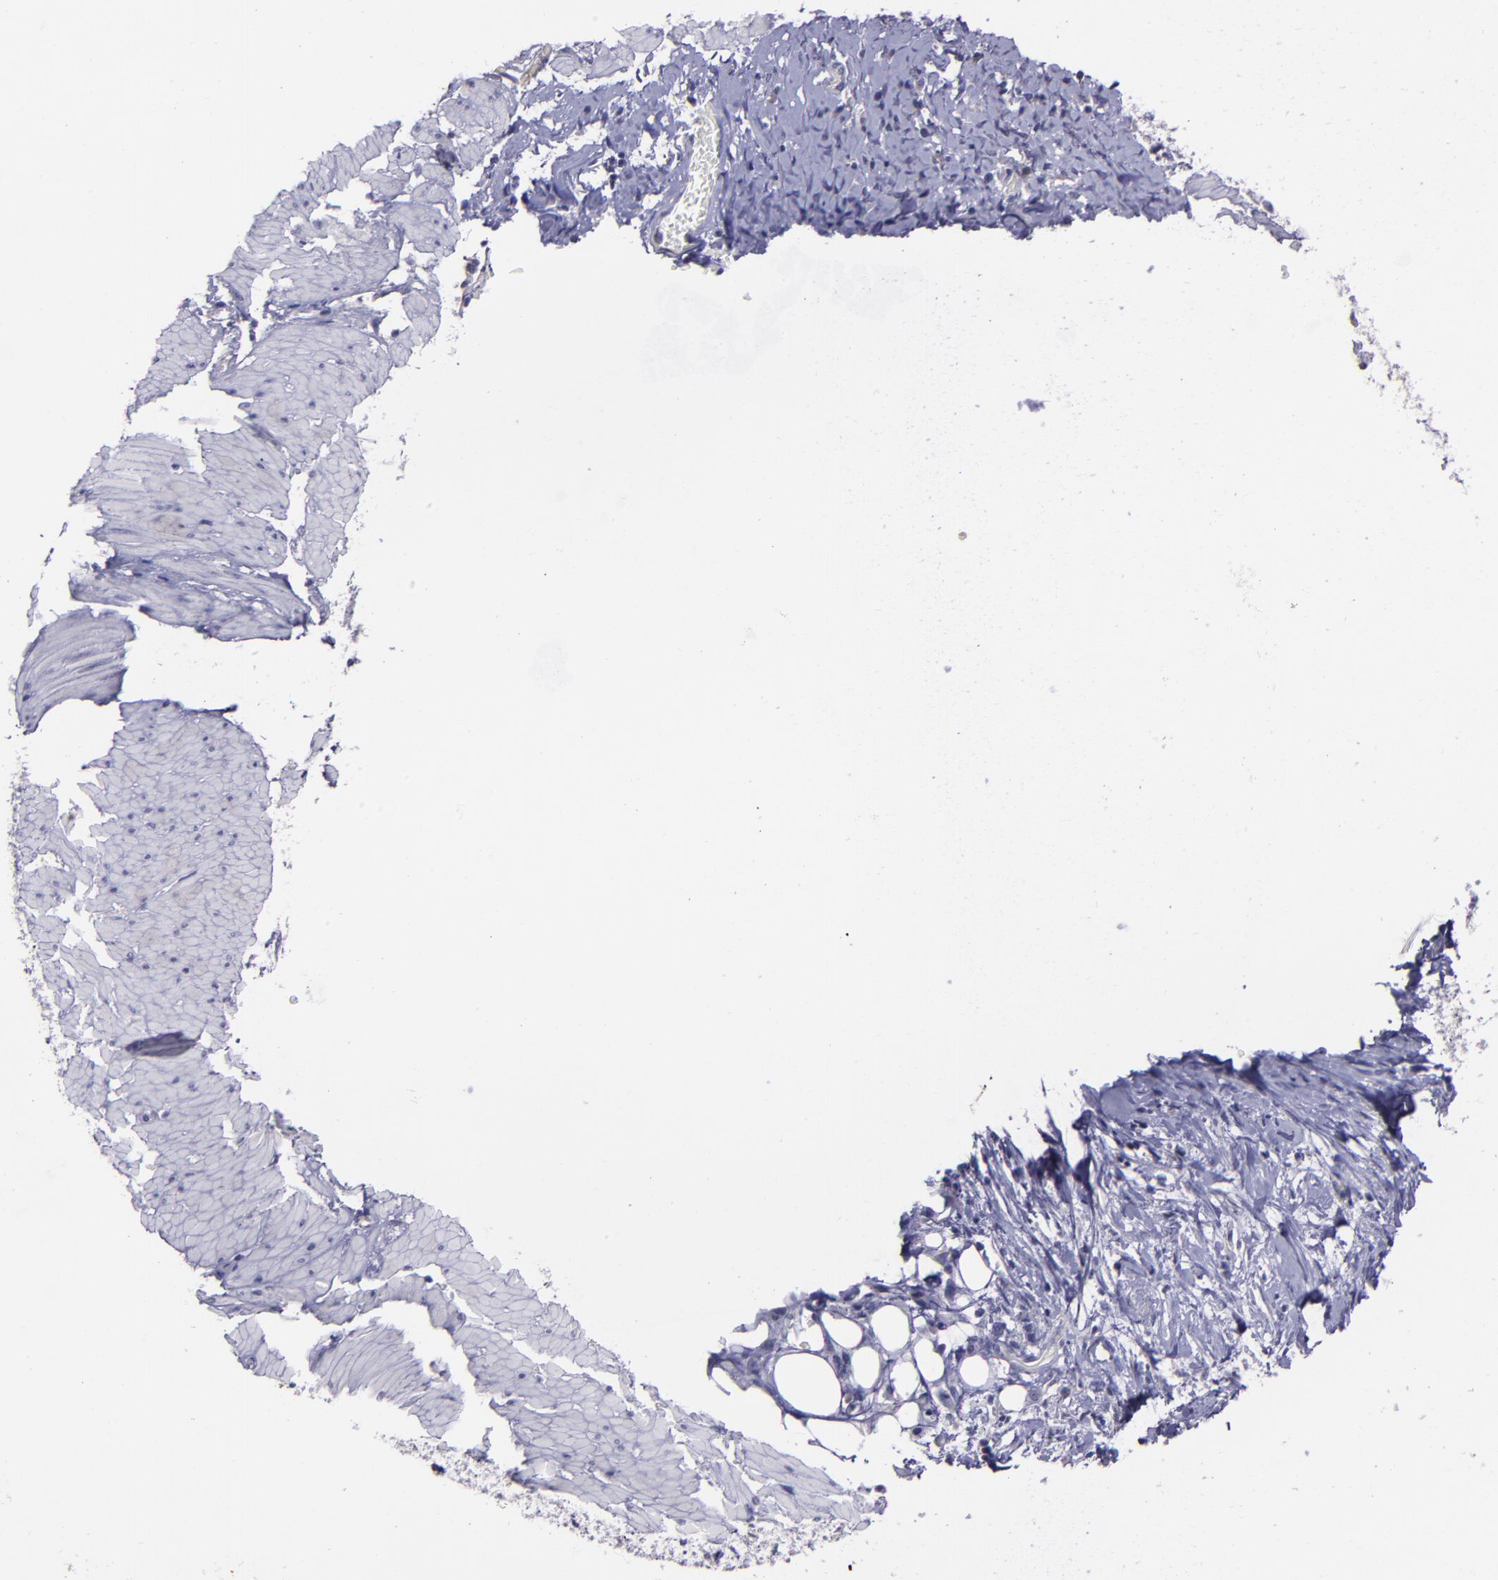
{"staining": {"intensity": "negative", "quantity": "none", "location": "none"}, "tissue": "stomach cancer", "cell_type": "Tumor cells", "image_type": "cancer", "snomed": [{"axis": "morphology", "description": "Adenocarcinoma, NOS"}, {"axis": "topography", "description": "Stomach, lower"}], "caption": "An image of human adenocarcinoma (stomach) is negative for staining in tumor cells.", "gene": "MASP1", "patient": {"sex": "male", "age": 88}}